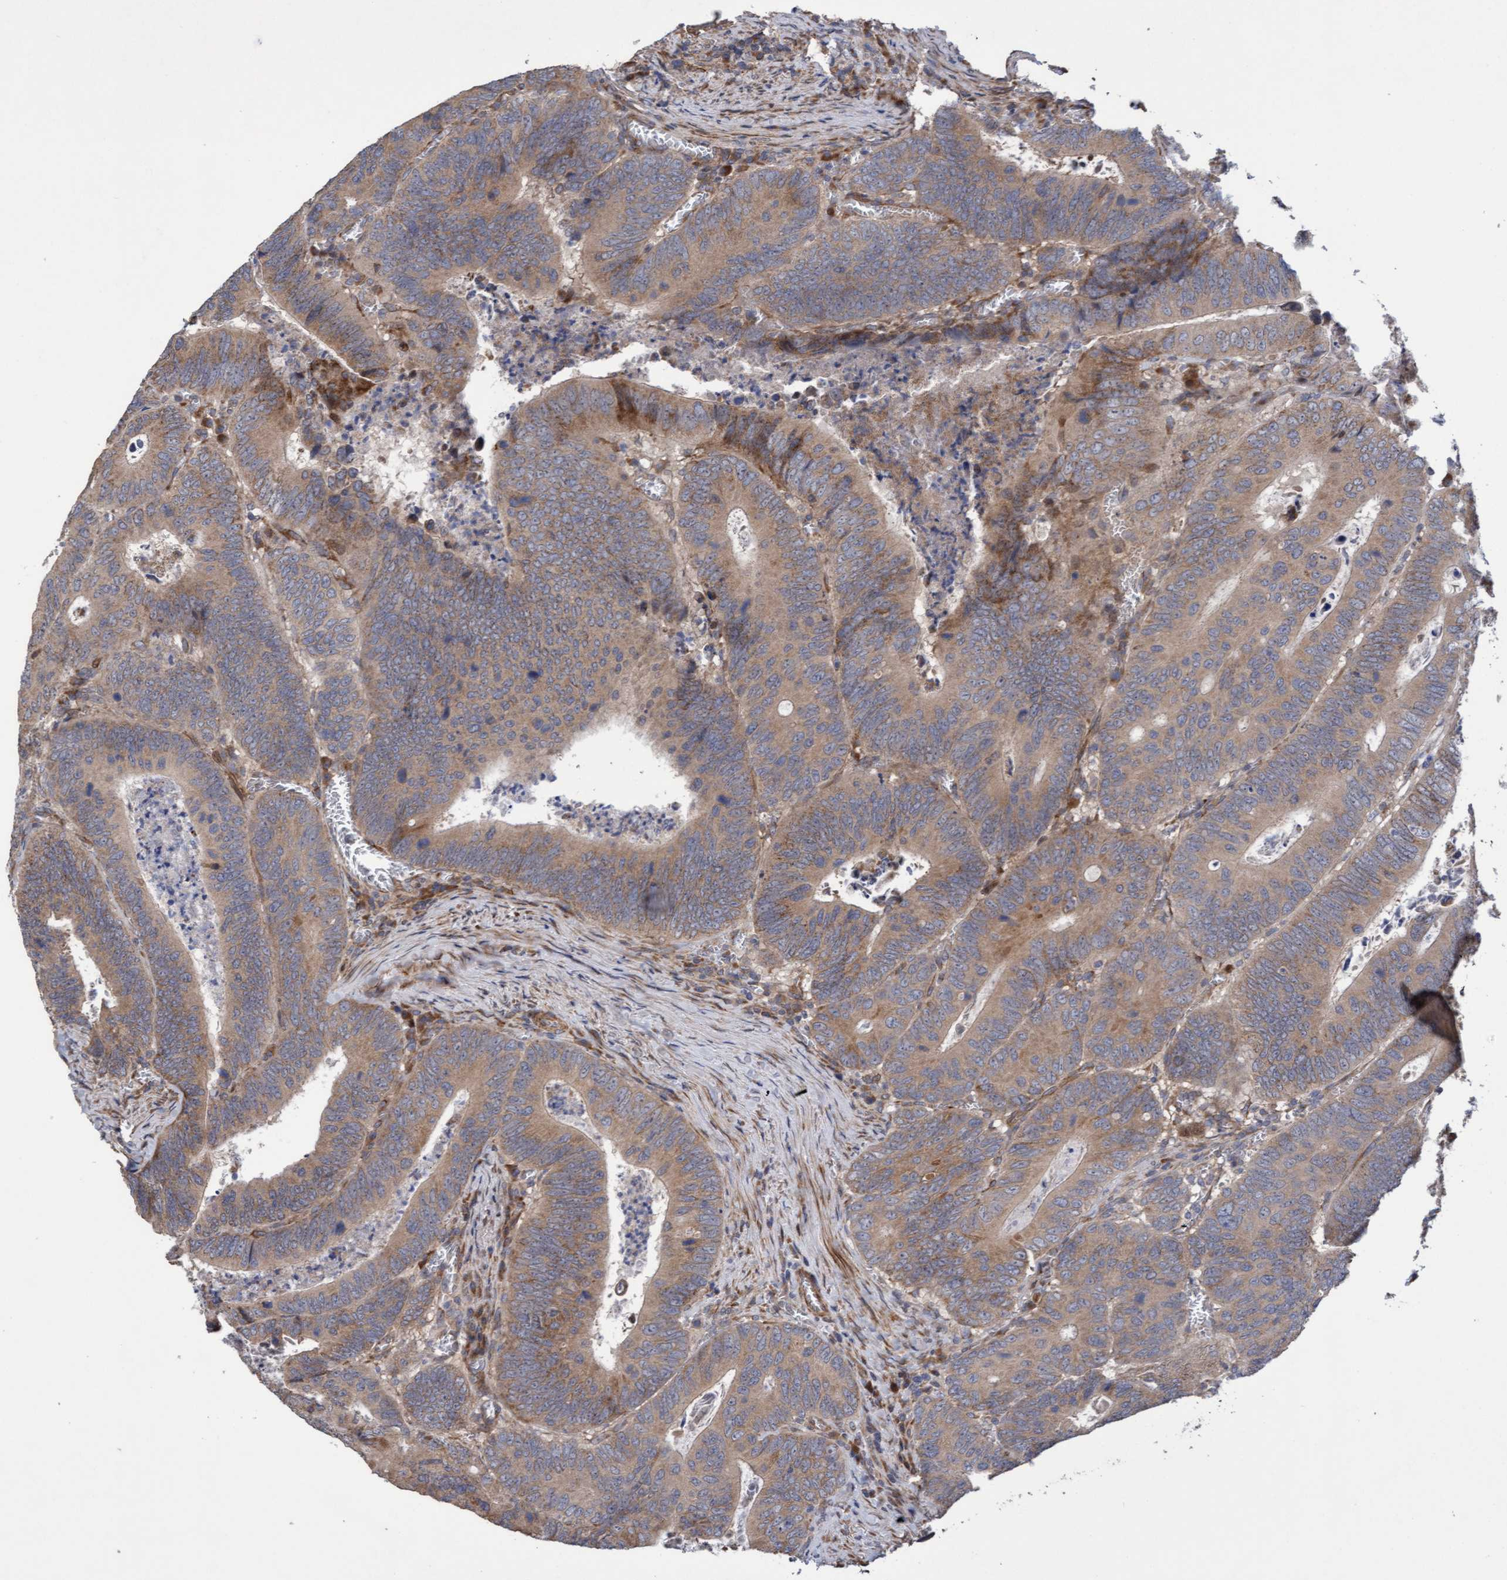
{"staining": {"intensity": "moderate", "quantity": ">75%", "location": "cytoplasmic/membranous"}, "tissue": "colorectal cancer", "cell_type": "Tumor cells", "image_type": "cancer", "snomed": [{"axis": "morphology", "description": "Inflammation, NOS"}, {"axis": "morphology", "description": "Adenocarcinoma, NOS"}, {"axis": "topography", "description": "Colon"}], "caption": "Immunohistochemical staining of adenocarcinoma (colorectal) reveals medium levels of moderate cytoplasmic/membranous protein staining in about >75% of tumor cells.", "gene": "ELP5", "patient": {"sex": "male", "age": 72}}